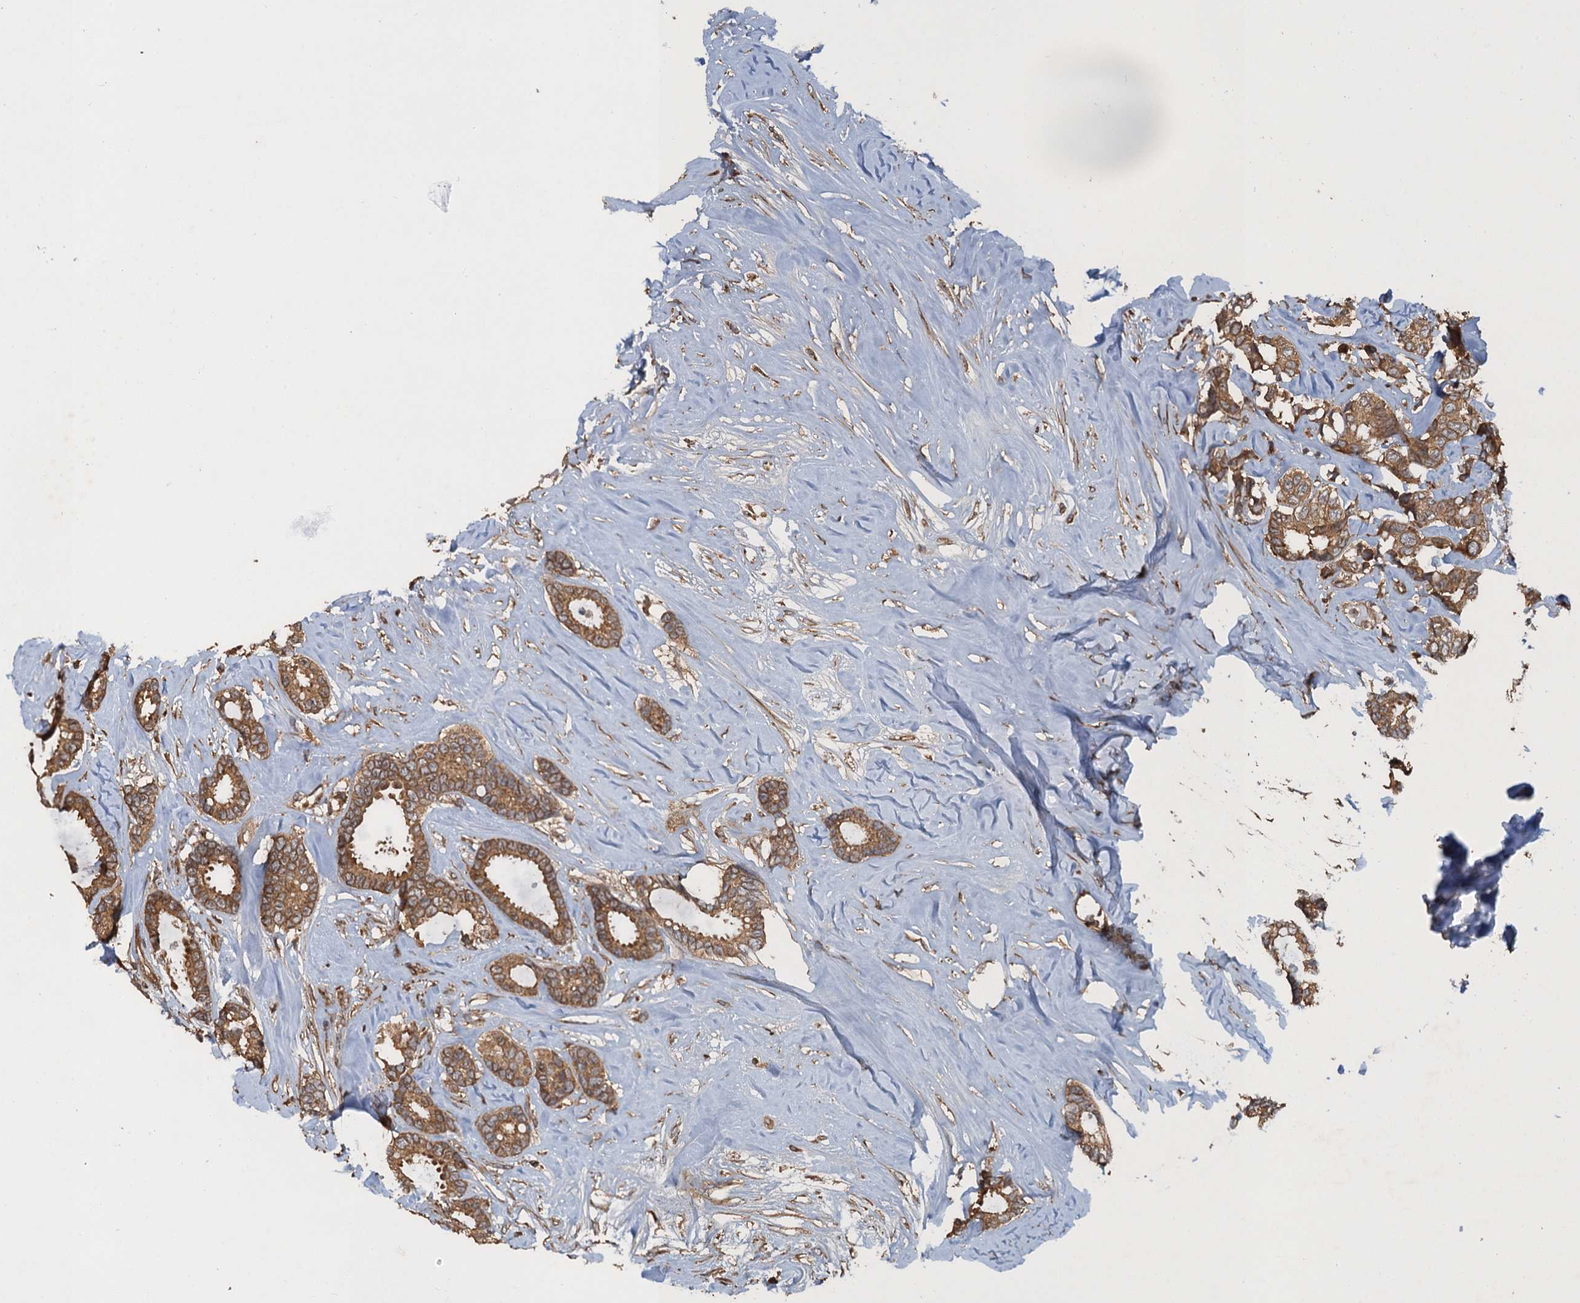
{"staining": {"intensity": "moderate", "quantity": ">75%", "location": "cytoplasmic/membranous"}, "tissue": "breast cancer", "cell_type": "Tumor cells", "image_type": "cancer", "snomed": [{"axis": "morphology", "description": "Duct carcinoma"}, {"axis": "topography", "description": "Breast"}], "caption": "Immunohistochemistry (DAB (3,3'-diaminobenzidine)) staining of human breast invasive ductal carcinoma demonstrates moderate cytoplasmic/membranous protein positivity in approximately >75% of tumor cells. The protein is shown in brown color, while the nuclei are stained blue.", "gene": "GLE1", "patient": {"sex": "female", "age": 87}}